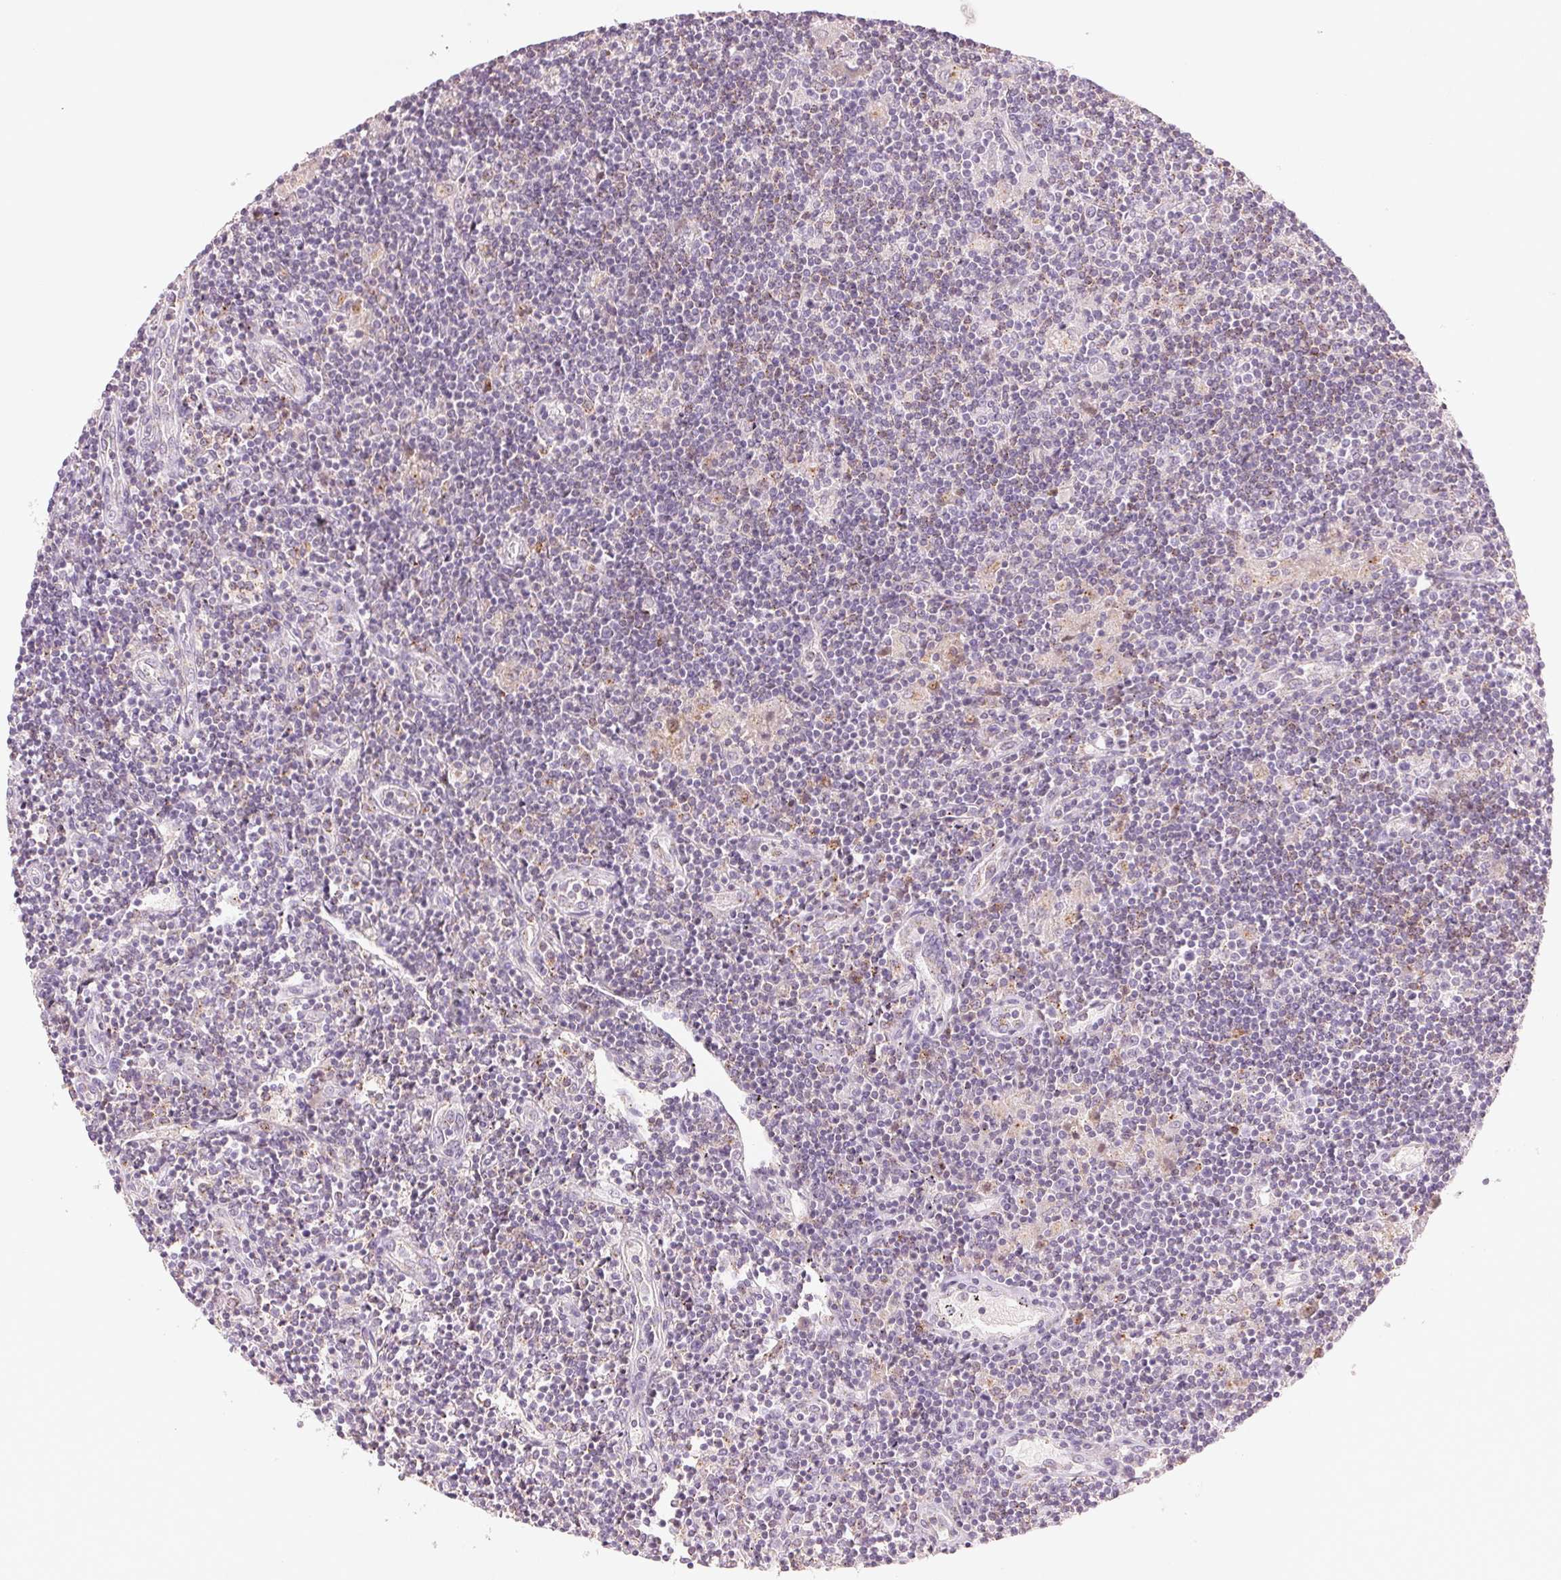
{"staining": {"intensity": "negative", "quantity": "none", "location": "none"}, "tissue": "lymphoma", "cell_type": "Tumor cells", "image_type": "cancer", "snomed": [{"axis": "morphology", "description": "Hodgkin's disease, NOS"}, {"axis": "topography", "description": "Lymph node"}], "caption": "The photomicrograph shows no staining of tumor cells in Hodgkin's disease.", "gene": "HOXB13", "patient": {"sex": "male", "age": 40}}